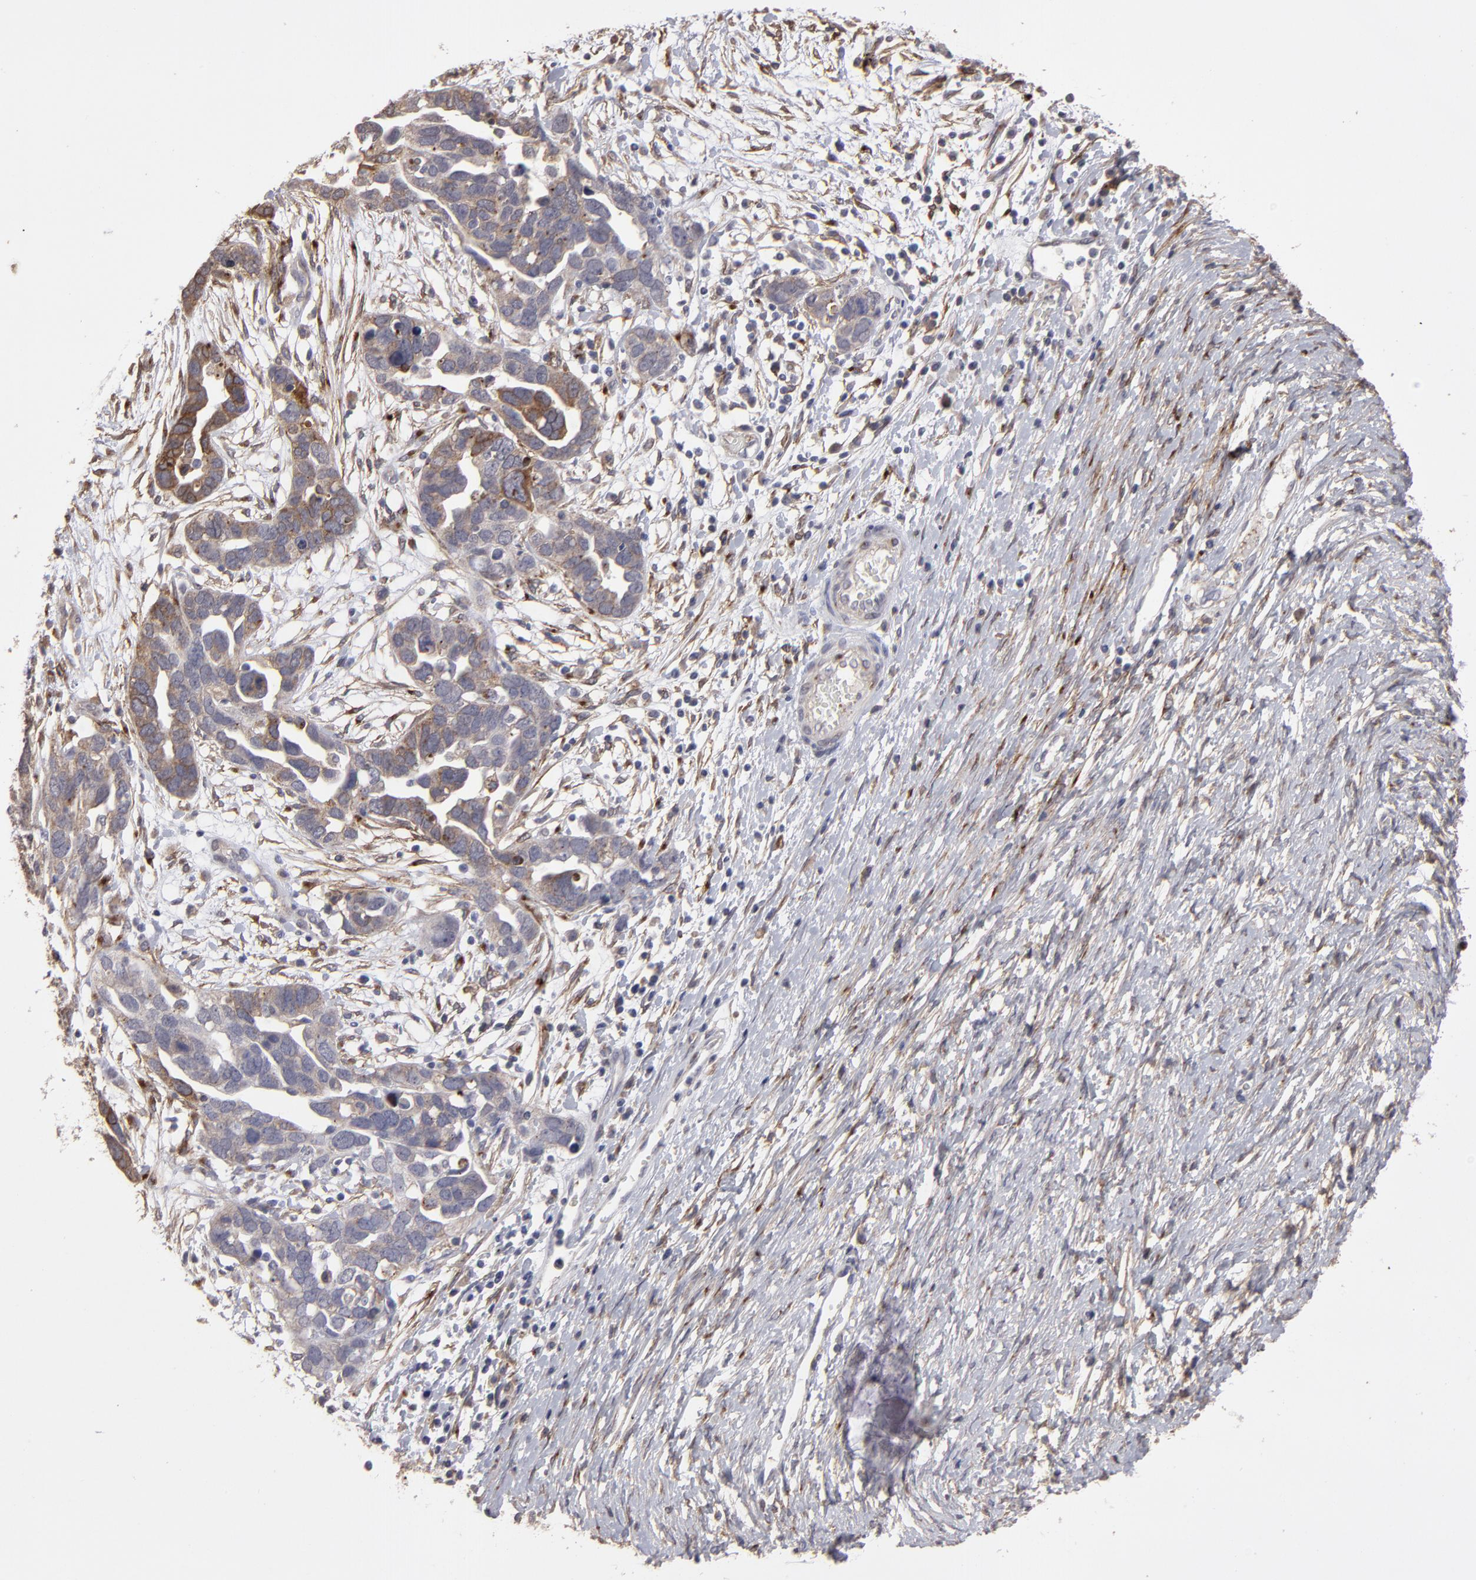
{"staining": {"intensity": "moderate", "quantity": "25%-75%", "location": "cytoplasmic/membranous"}, "tissue": "ovarian cancer", "cell_type": "Tumor cells", "image_type": "cancer", "snomed": [{"axis": "morphology", "description": "Cystadenocarcinoma, serous, NOS"}, {"axis": "topography", "description": "Ovary"}], "caption": "Moderate cytoplasmic/membranous expression is seen in about 25%-75% of tumor cells in ovarian cancer. The staining was performed using DAB (3,3'-diaminobenzidine) to visualize the protein expression in brown, while the nuclei were stained in blue with hematoxylin (Magnification: 20x).", "gene": "ITGB5", "patient": {"sex": "female", "age": 54}}